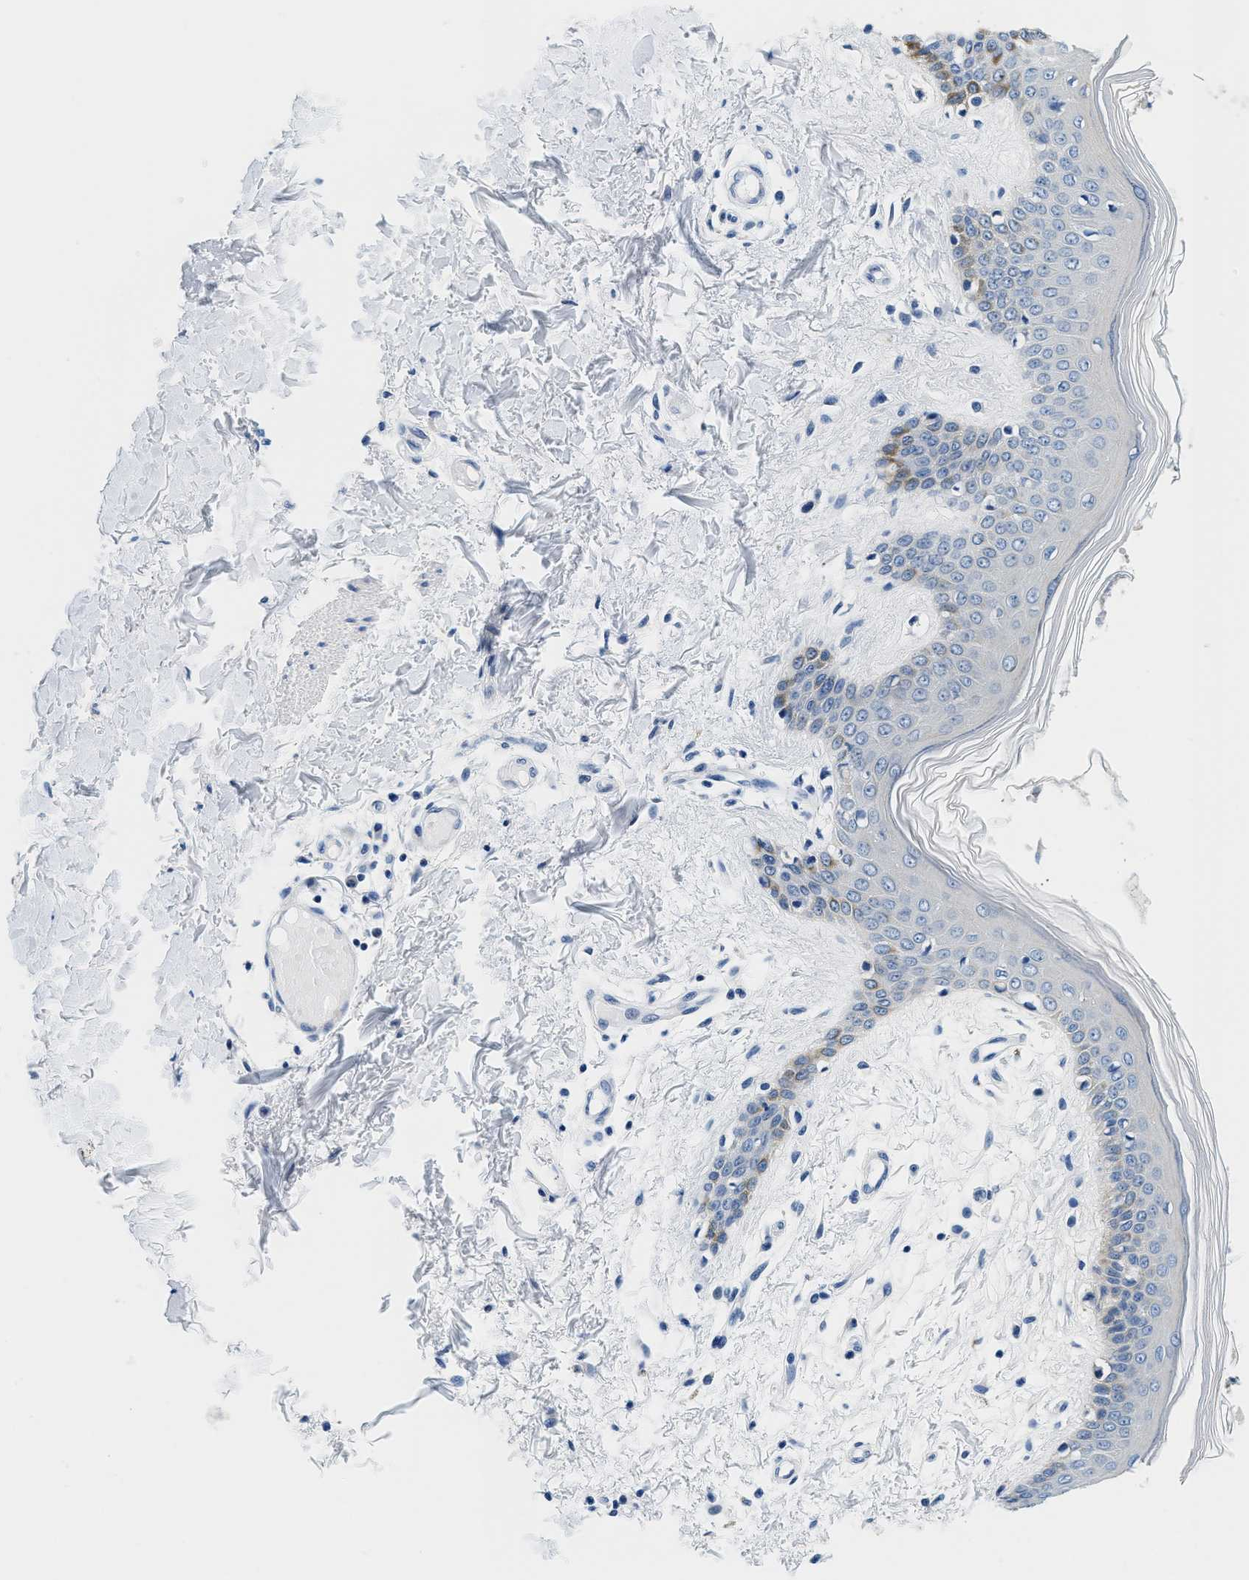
{"staining": {"intensity": "negative", "quantity": "none", "location": "none"}, "tissue": "skin", "cell_type": "Fibroblasts", "image_type": "normal", "snomed": [{"axis": "morphology", "description": "Normal tissue, NOS"}, {"axis": "topography", "description": "Skin"}], "caption": "An image of human skin is negative for staining in fibroblasts. (DAB (3,3'-diaminobenzidine) IHC with hematoxylin counter stain).", "gene": "GSTM3", "patient": {"sex": "male", "age": 53}}